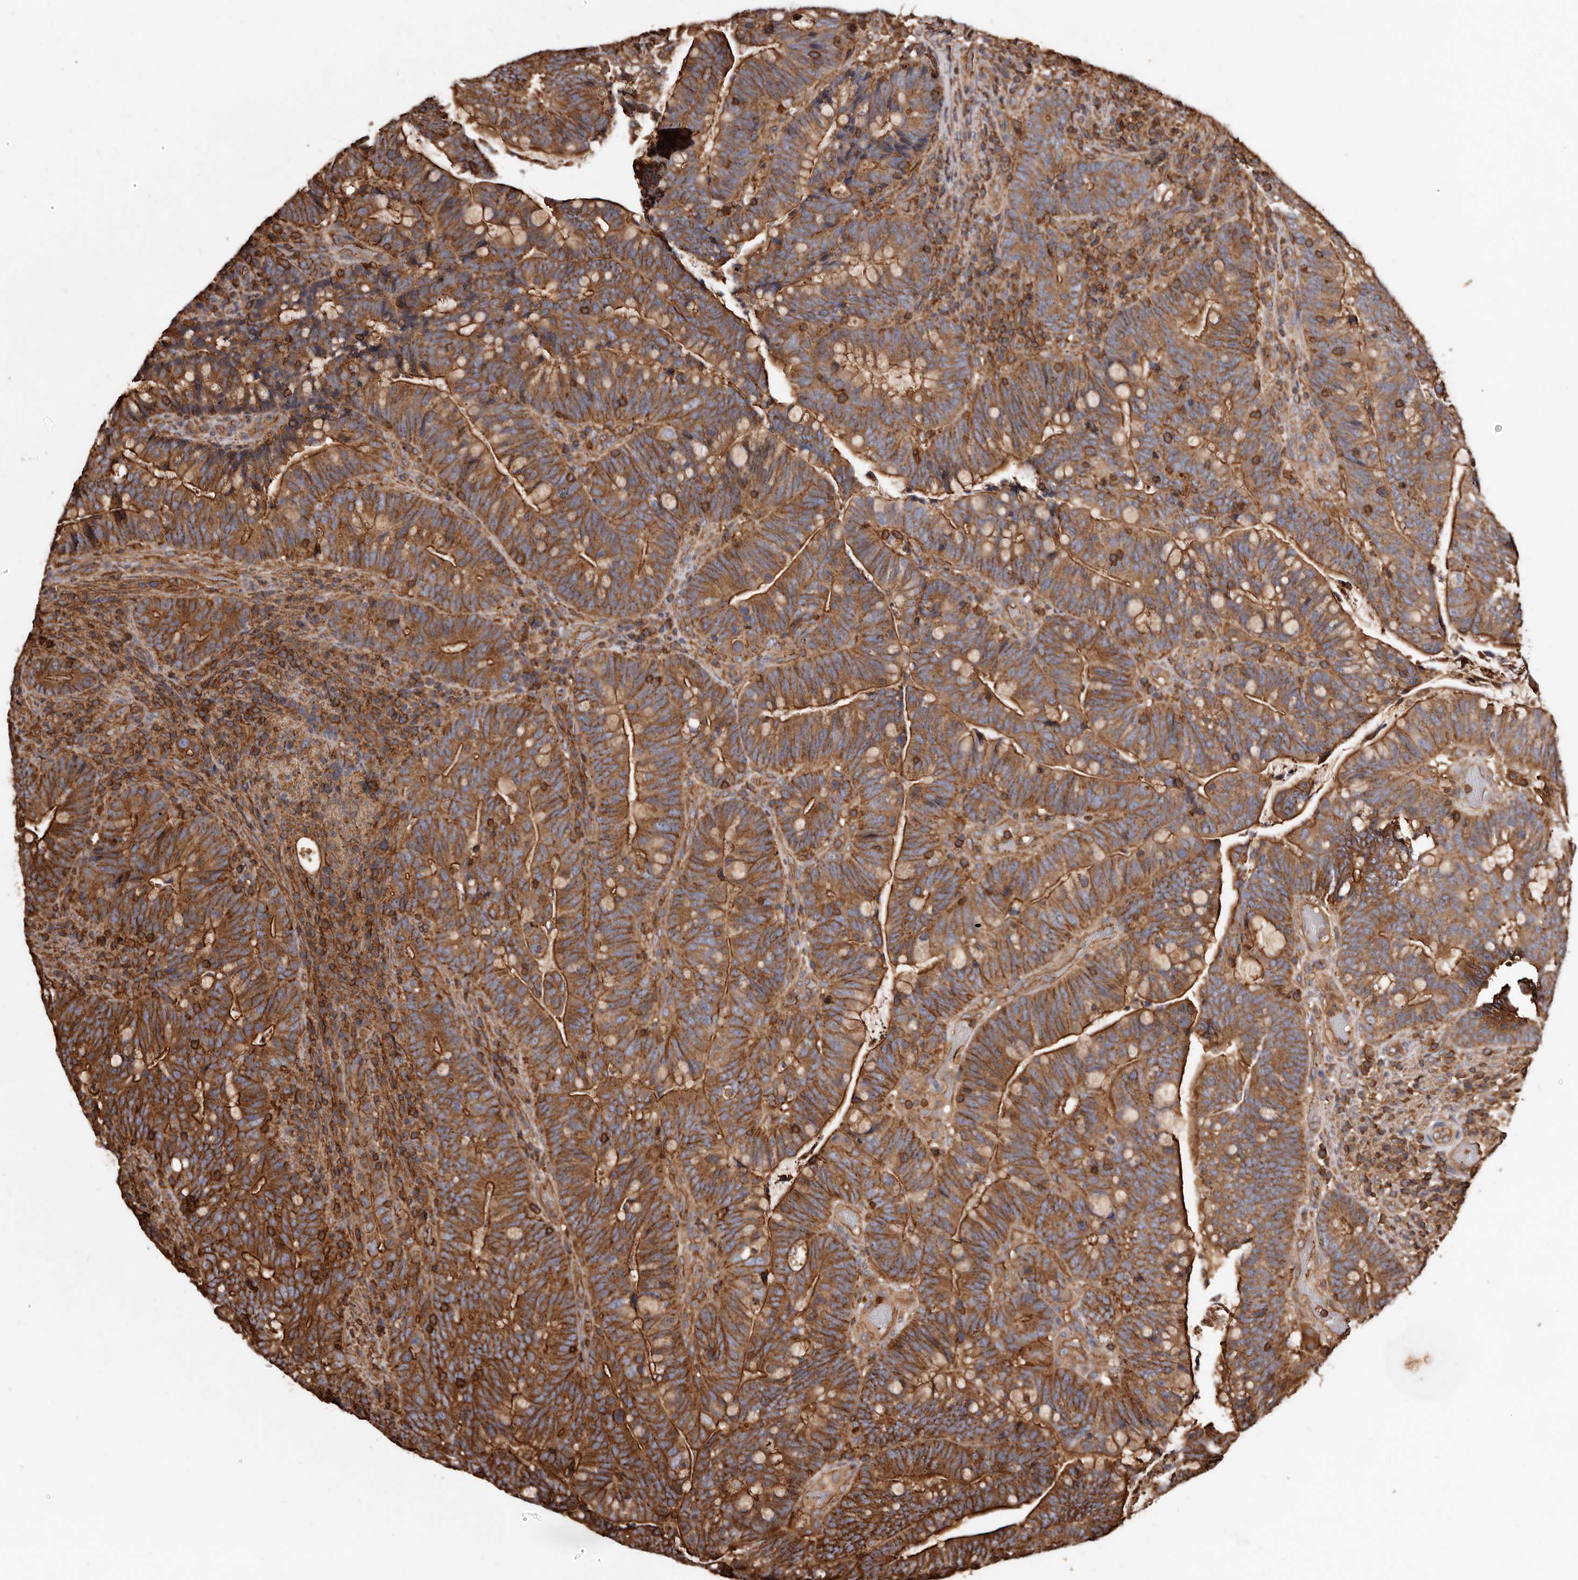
{"staining": {"intensity": "strong", "quantity": ">75%", "location": "cytoplasmic/membranous"}, "tissue": "colorectal cancer", "cell_type": "Tumor cells", "image_type": "cancer", "snomed": [{"axis": "morphology", "description": "Adenocarcinoma, NOS"}, {"axis": "topography", "description": "Colon"}], "caption": "This image displays immunohistochemistry (IHC) staining of human colorectal cancer (adenocarcinoma), with high strong cytoplasmic/membranous expression in approximately >75% of tumor cells.", "gene": "COQ8B", "patient": {"sex": "female", "age": 66}}